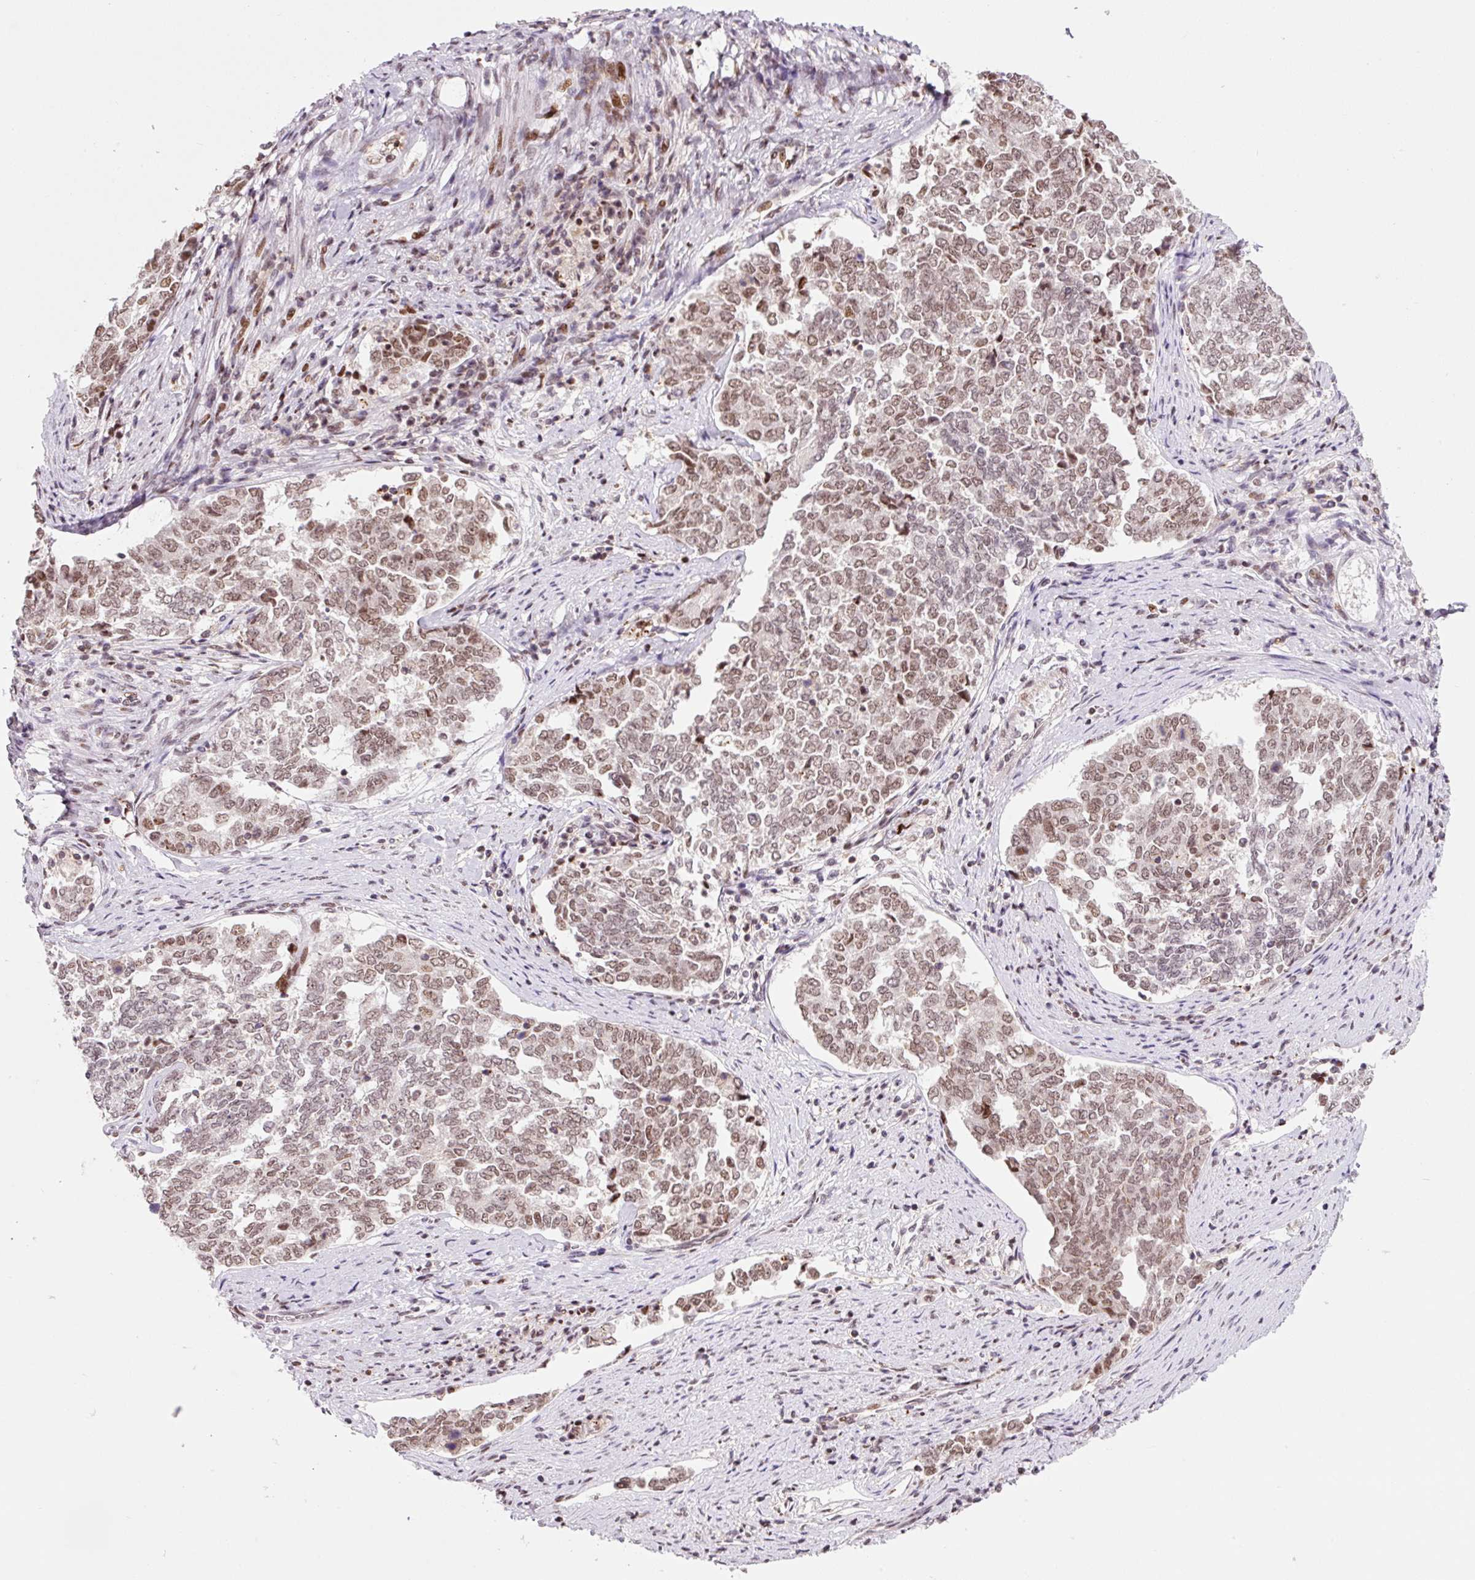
{"staining": {"intensity": "moderate", "quantity": ">75%", "location": "nuclear"}, "tissue": "endometrial cancer", "cell_type": "Tumor cells", "image_type": "cancer", "snomed": [{"axis": "morphology", "description": "Adenocarcinoma, NOS"}, {"axis": "topography", "description": "Endometrium"}], "caption": "Approximately >75% of tumor cells in adenocarcinoma (endometrial) reveal moderate nuclear protein positivity as visualized by brown immunohistochemical staining.", "gene": "CCNL2", "patient": {"sex": "female", "age": 80}}